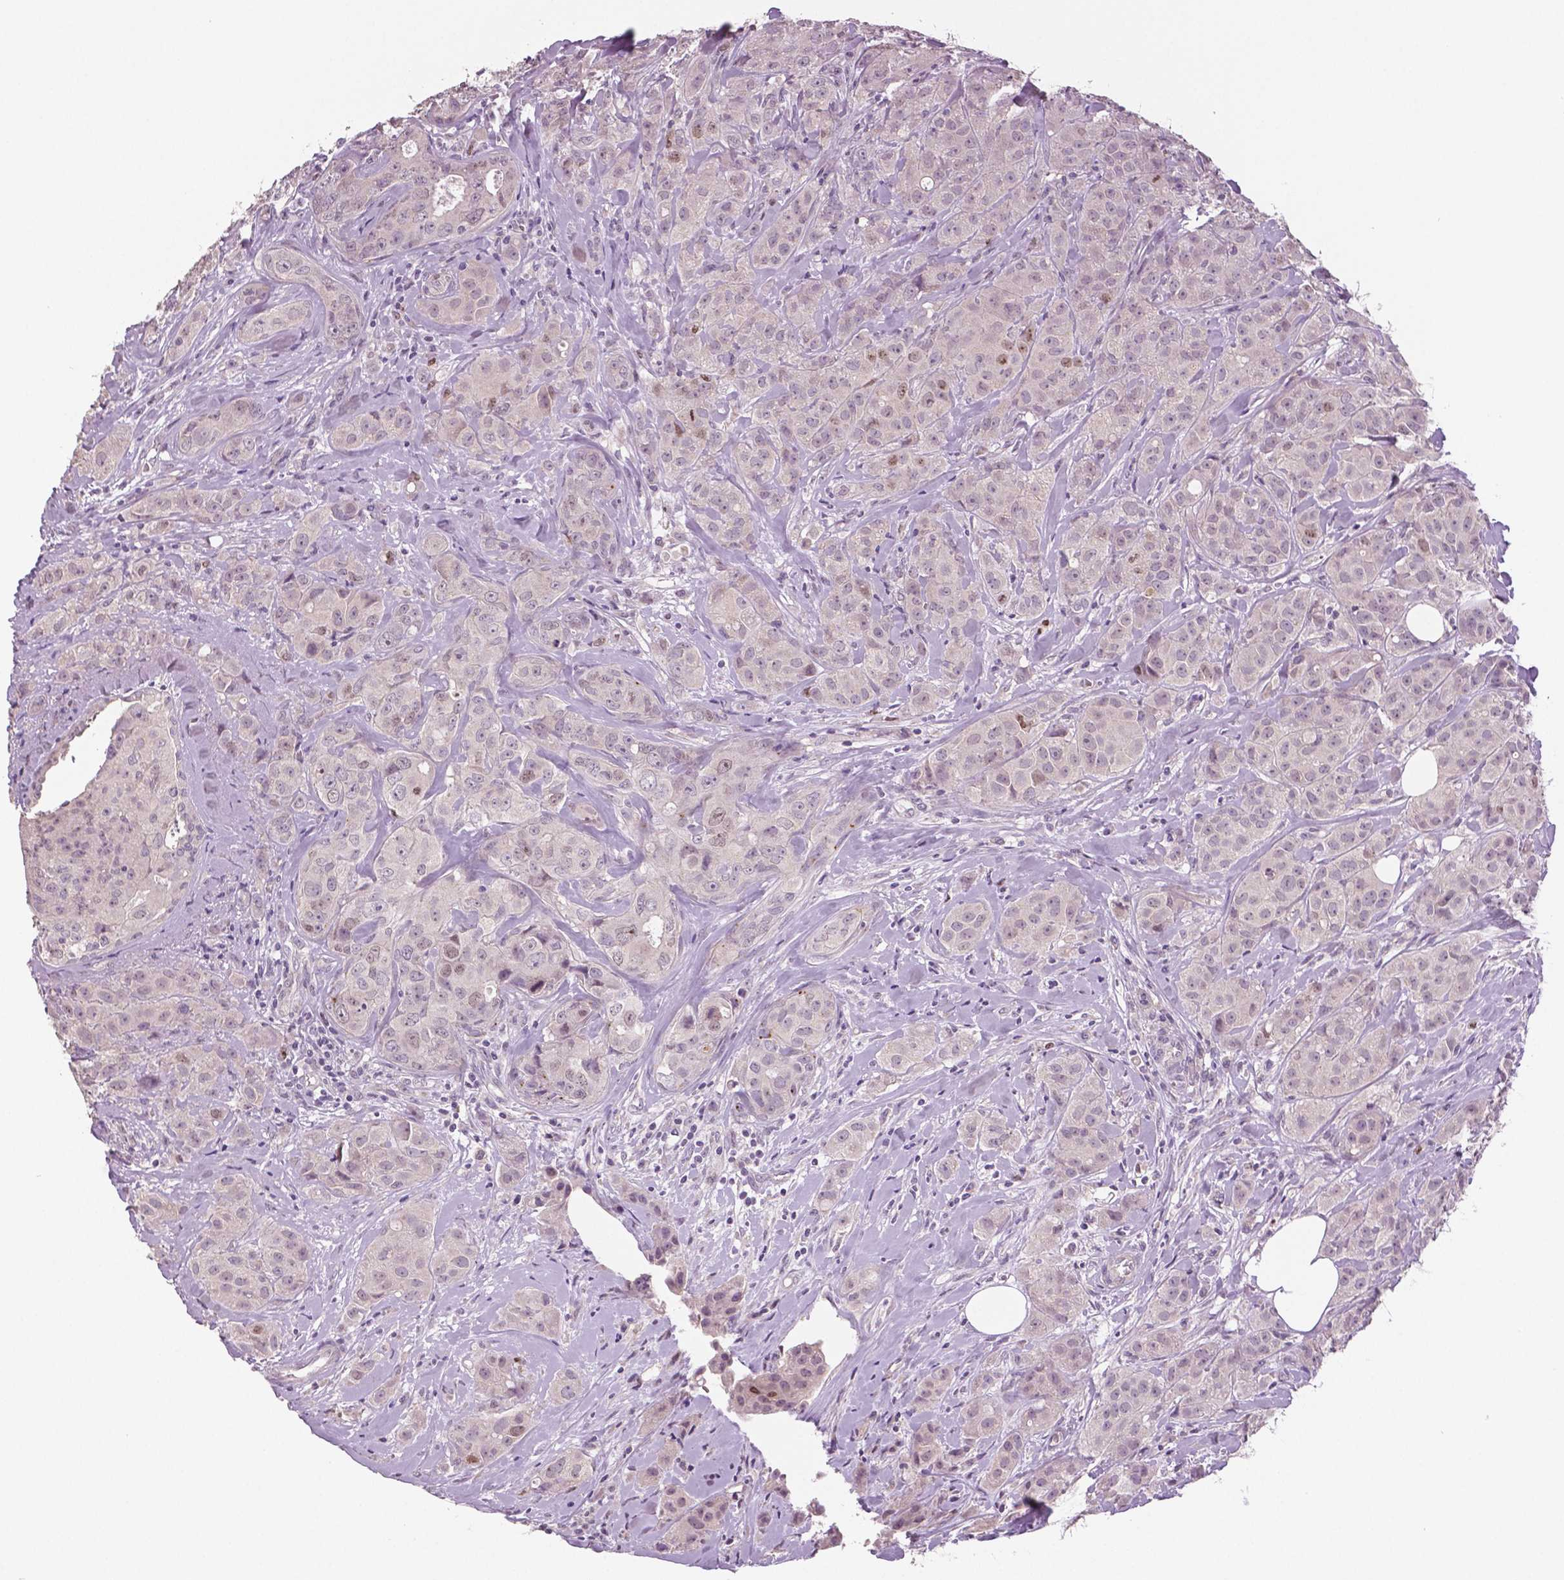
{"staining": {"intensity": "moderate", "quantity": "<25%", "location": "nuclear"}, "tissue": "breast cancer", "cell_type": "Tumor cells", "image_type": "cancer", "snomed": [{"axis": "morphology", "description": "Duct carcinoma"}, {"axis": "topography", "description": "Breast"}], "caption": "An image of breast cancer stained for a protein displays moderate nuclear brown staining in tumor cells.", "gene": "MKI67", "patient": {"sex": "female", "age": 43}}